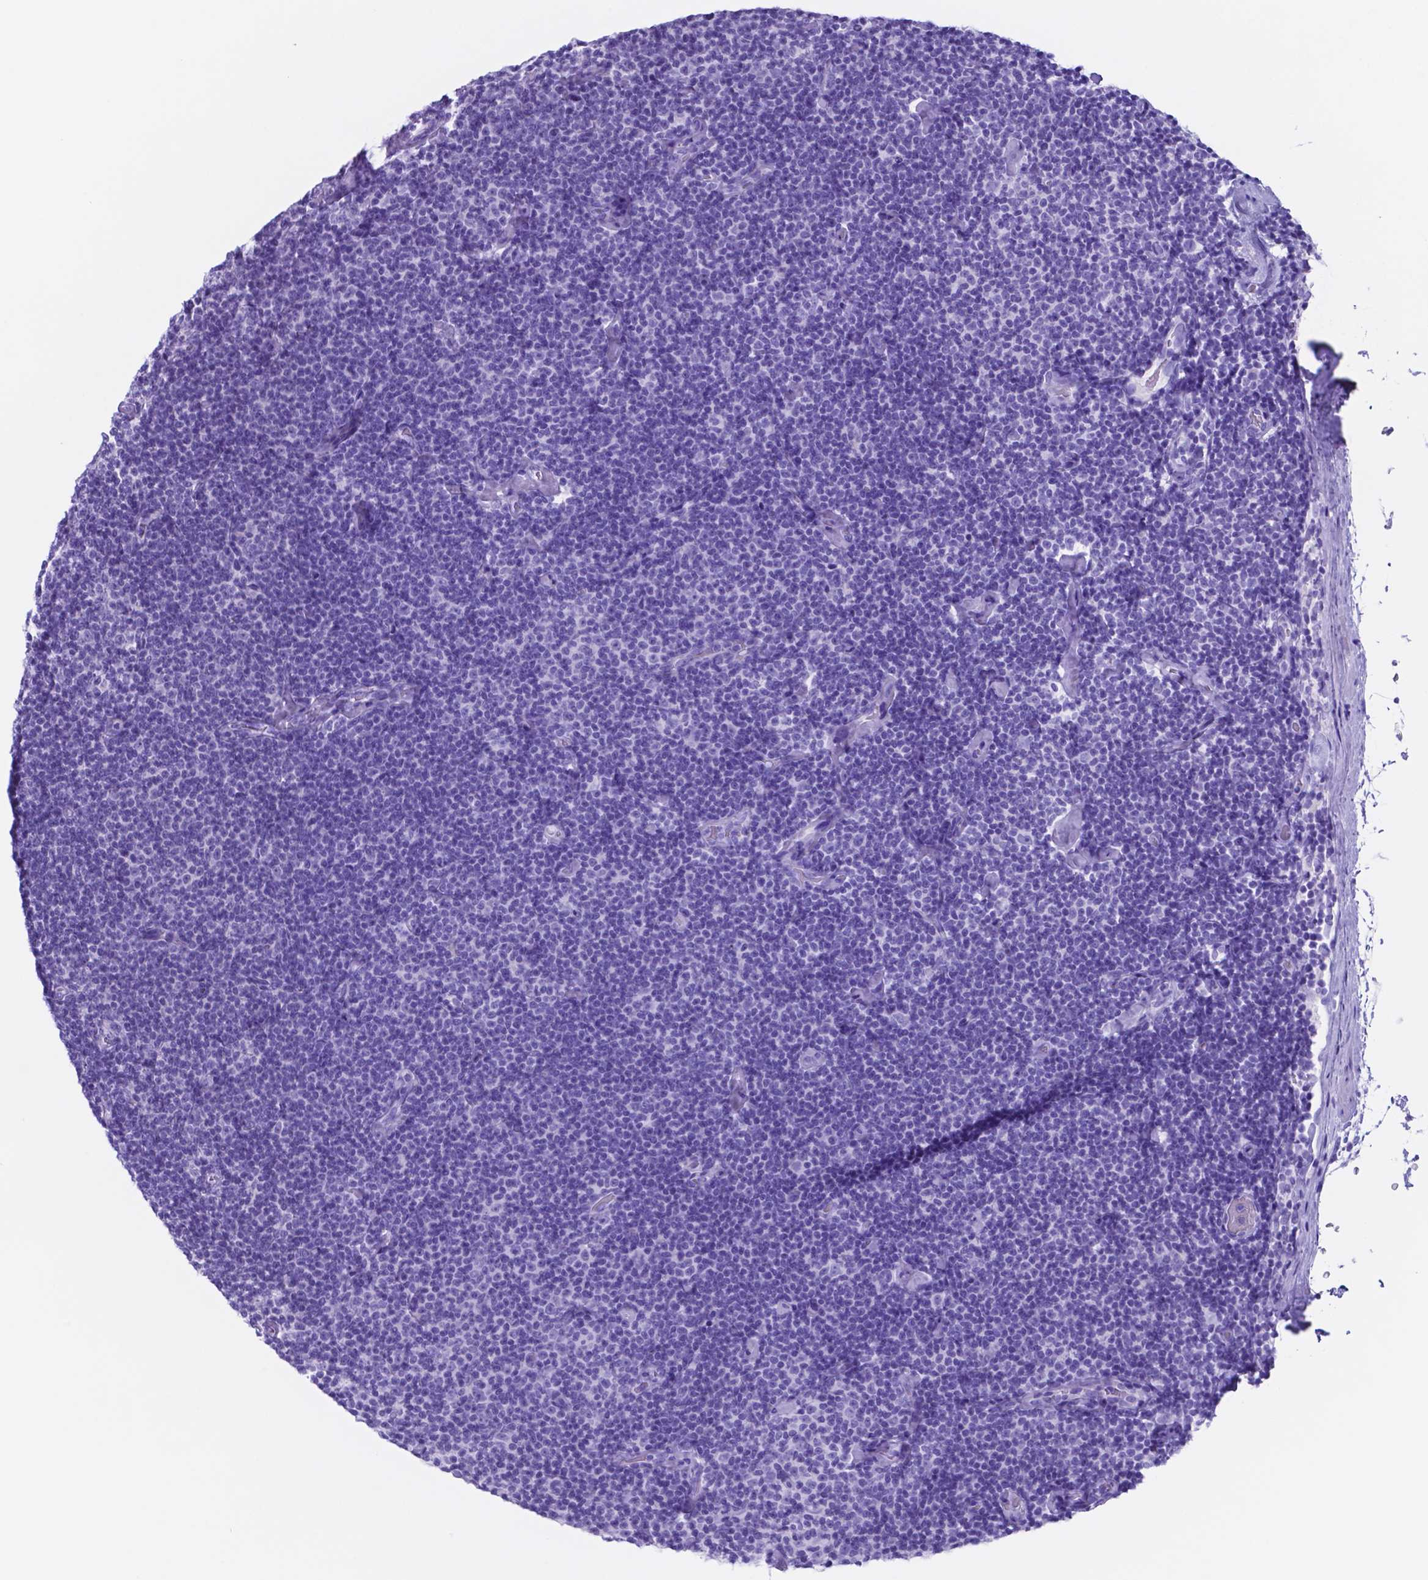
{"staining": {"intensity": "negative", "quantity": "none", "location": "none"}, "tissue": "lymphoma", "cell_type": "Tumor cells", "image_type": "cancer", "snomed": [{"axis": "morphology", "description": "Malignant lymphoma, non-Hodgkin's type, Low grade"}, {"axis": "topography", "description": "Lymph node"}], "caption": "Tumor cells show no significant expression in malignant lymphoma, non-Hodgkin's type (low-grade). (DAB immunohistochemistry with hematoxylin counter stain).", "gene": "DNAAF8", "patient": {"sex": "male", "age": 81}}